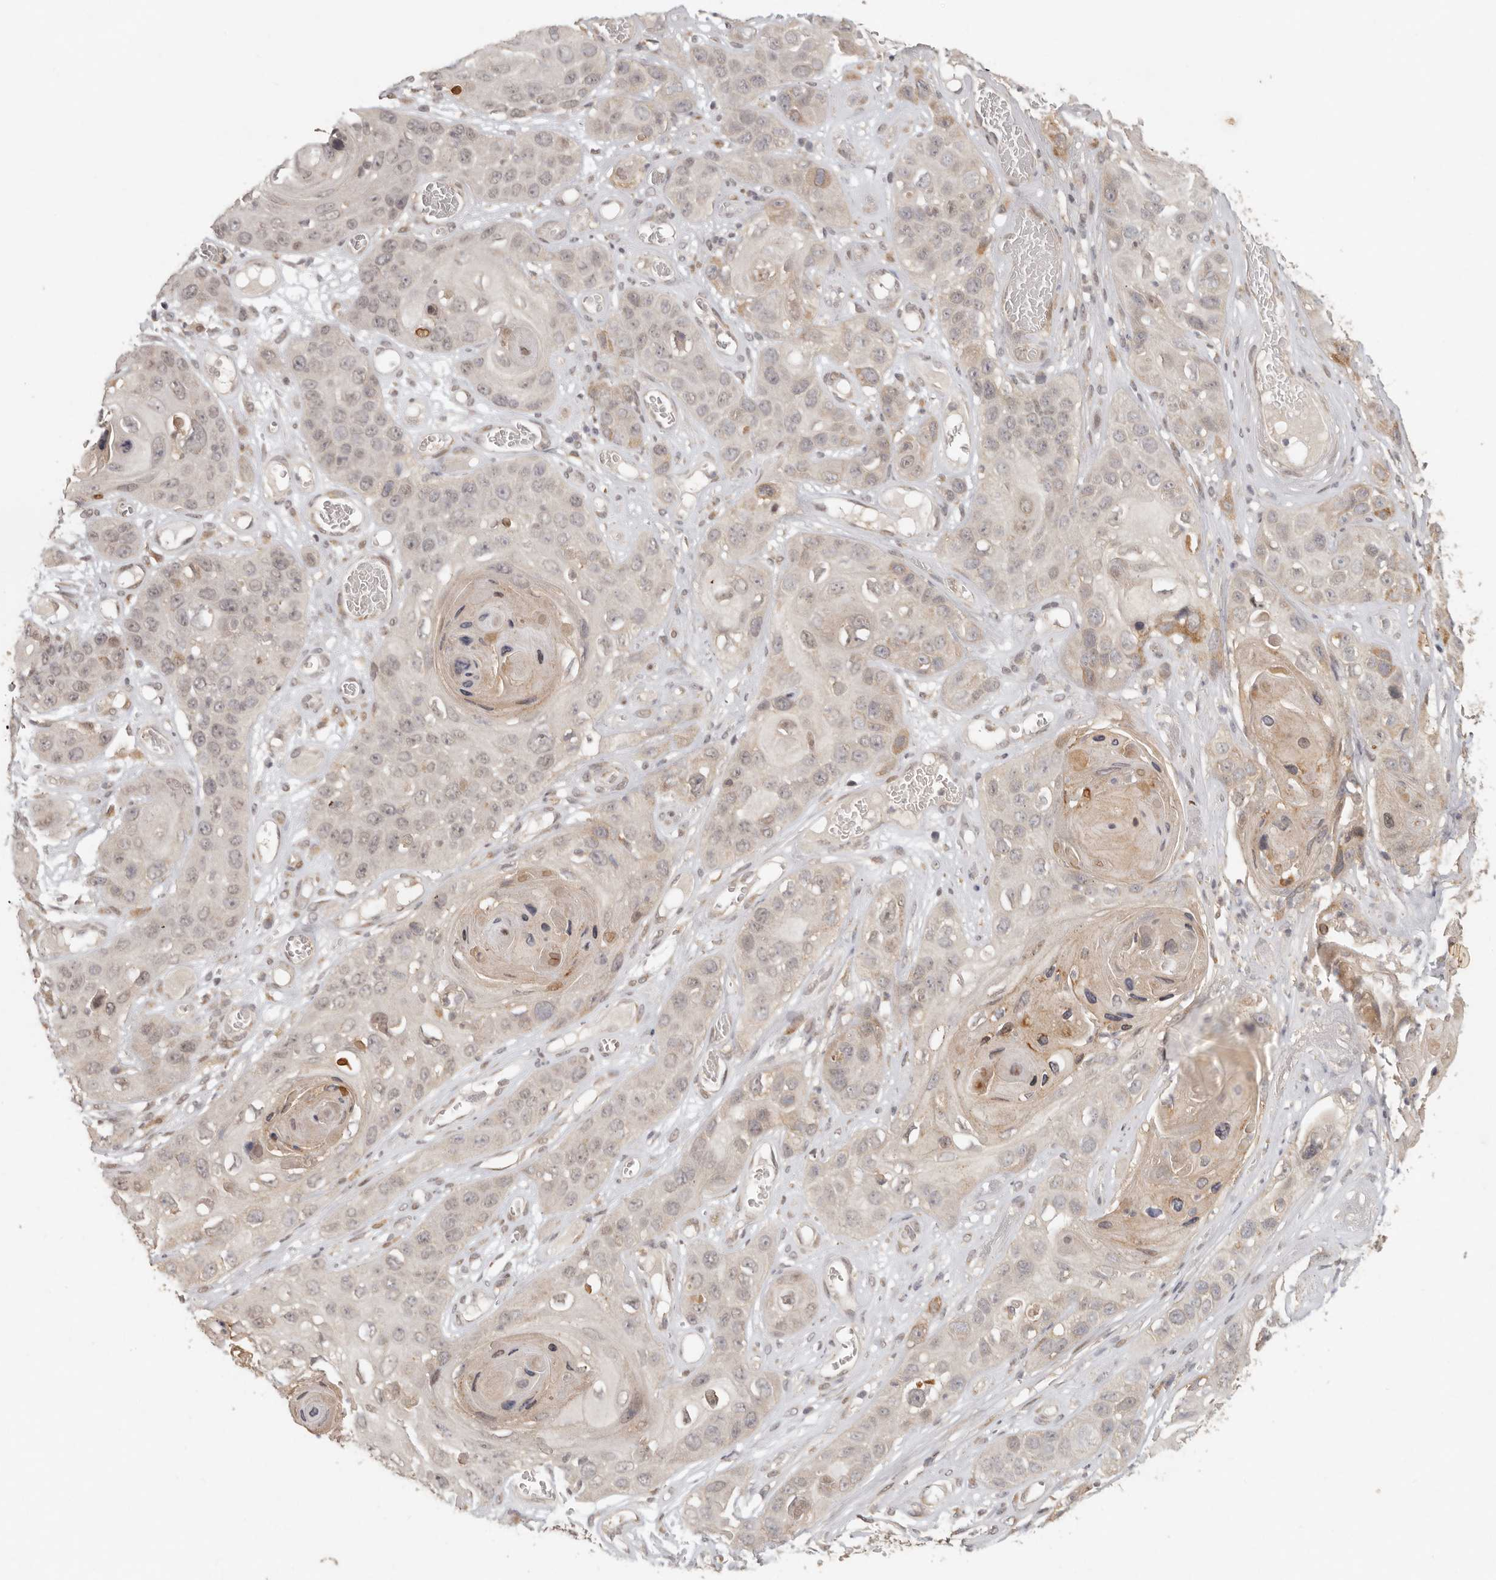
{"staining": {"intensity": "negative", "quantity": "none", "location": "none"}, "tissue": "skin cancer", "cell_type": "Tumor cells", "image_type": "cancer", "snomed": [{"axis": "morphology", "description": "Squamous cell carcinoma, NOS"}, {"axis": "topography", "description": "Skin"}], "caption": "The histopathology image reveals no staining of tumor cells in skin squamous cell carcinoma.", "gene": "LRRC75A", "patient": {"sex": "male", "age": 55}}